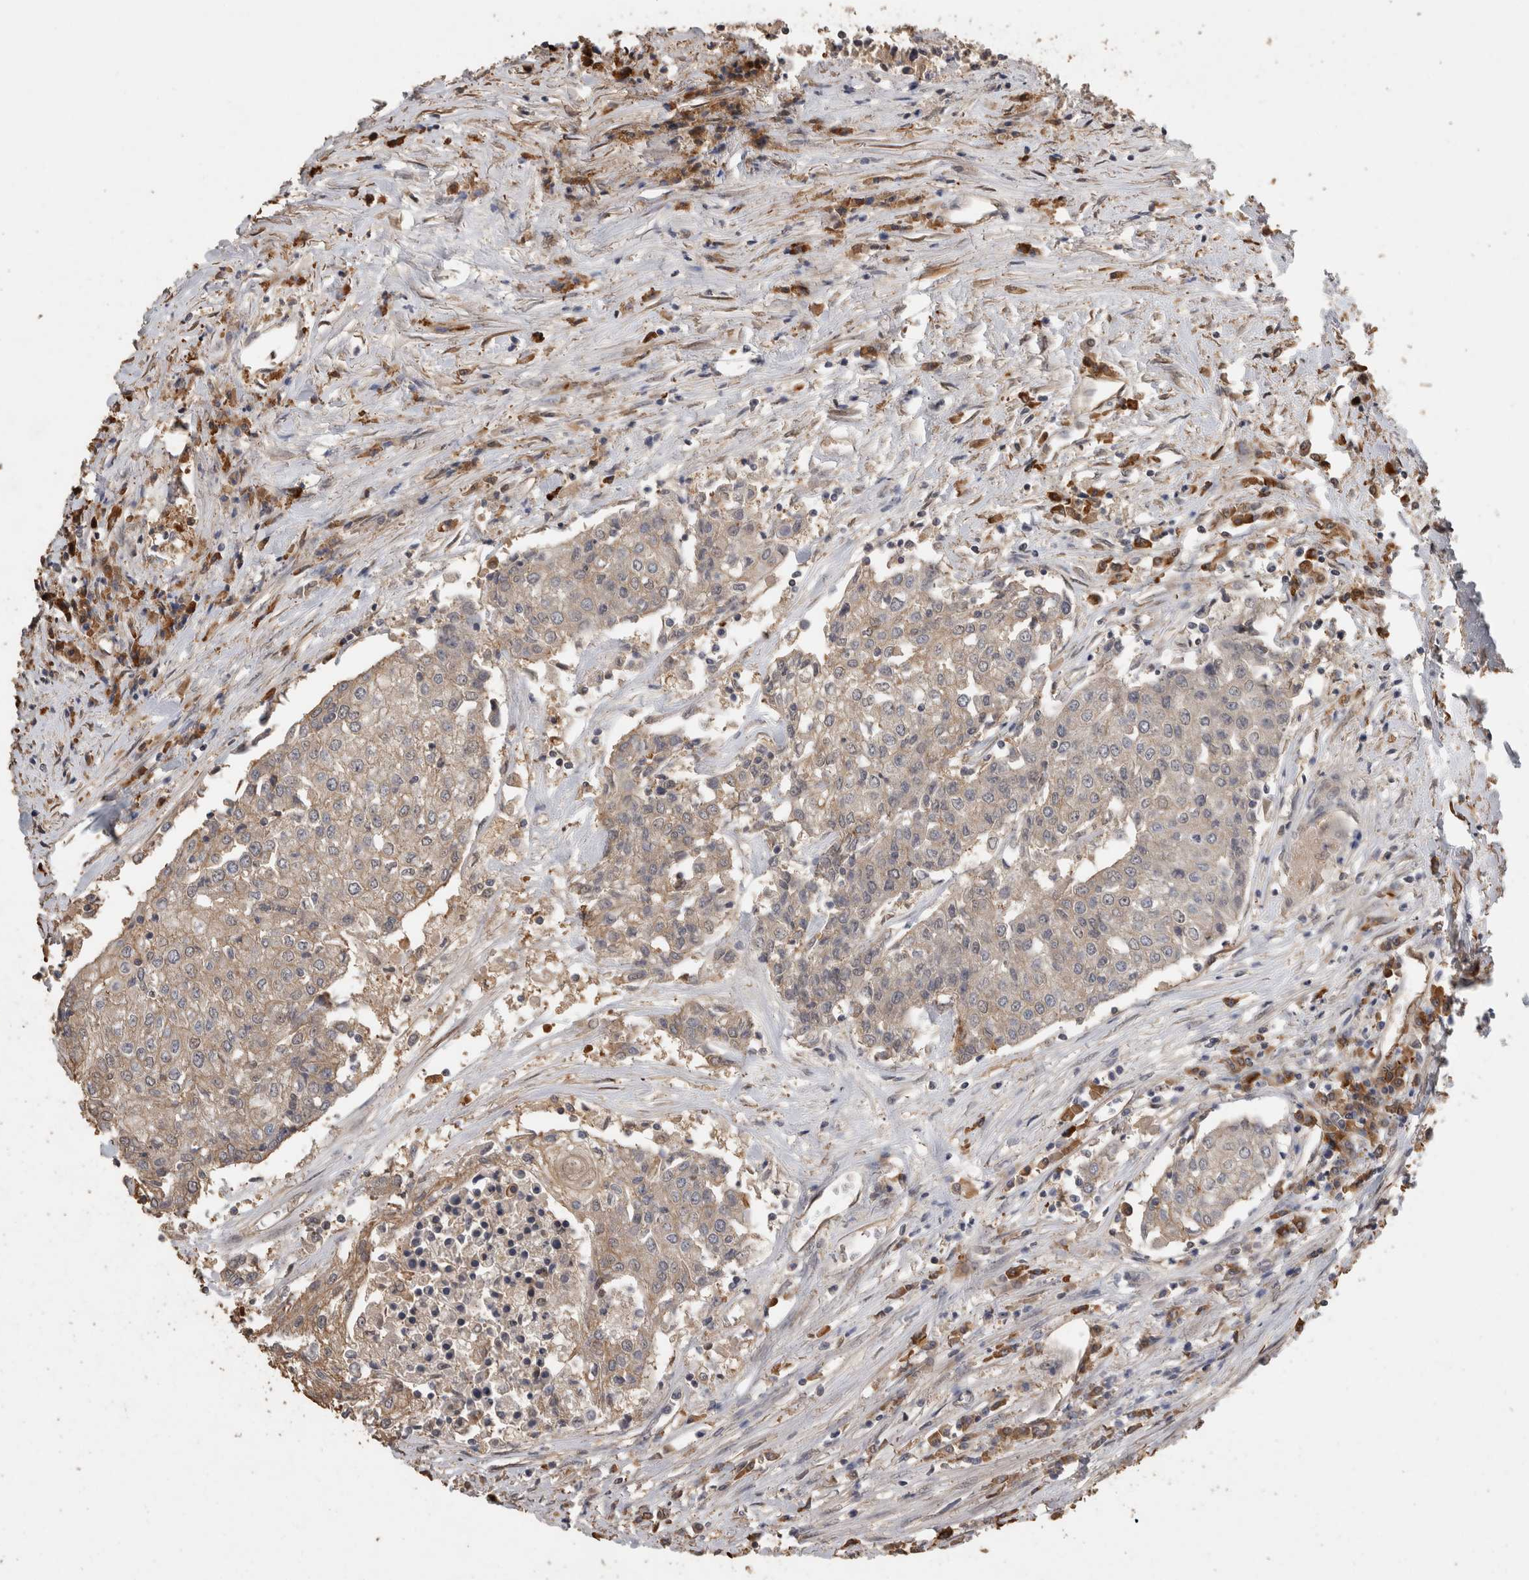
{"staining": {"intensity": "weak", "quantity": "25%-75%", "location": "cytoplasmic/membranous"}, "tissue": "urothelial cancer", "cell_type": "Tumor cells", "image_type": "cancer", "snomed": [{"axis": "morphology", "description": "Urothelial carcinoma, High grade"}, {"axis": "topography", "description": "Urinary bladder"}], "caption": "IHC image of human urothelial cancer stained for a protein (brown), which demonstrates low levels of weak cytoplasmic/membranous expression in approximately 25%-75% of tumor cells.", "gene": "RHPN1", "patient": {"sex": "female", "age": 85}}